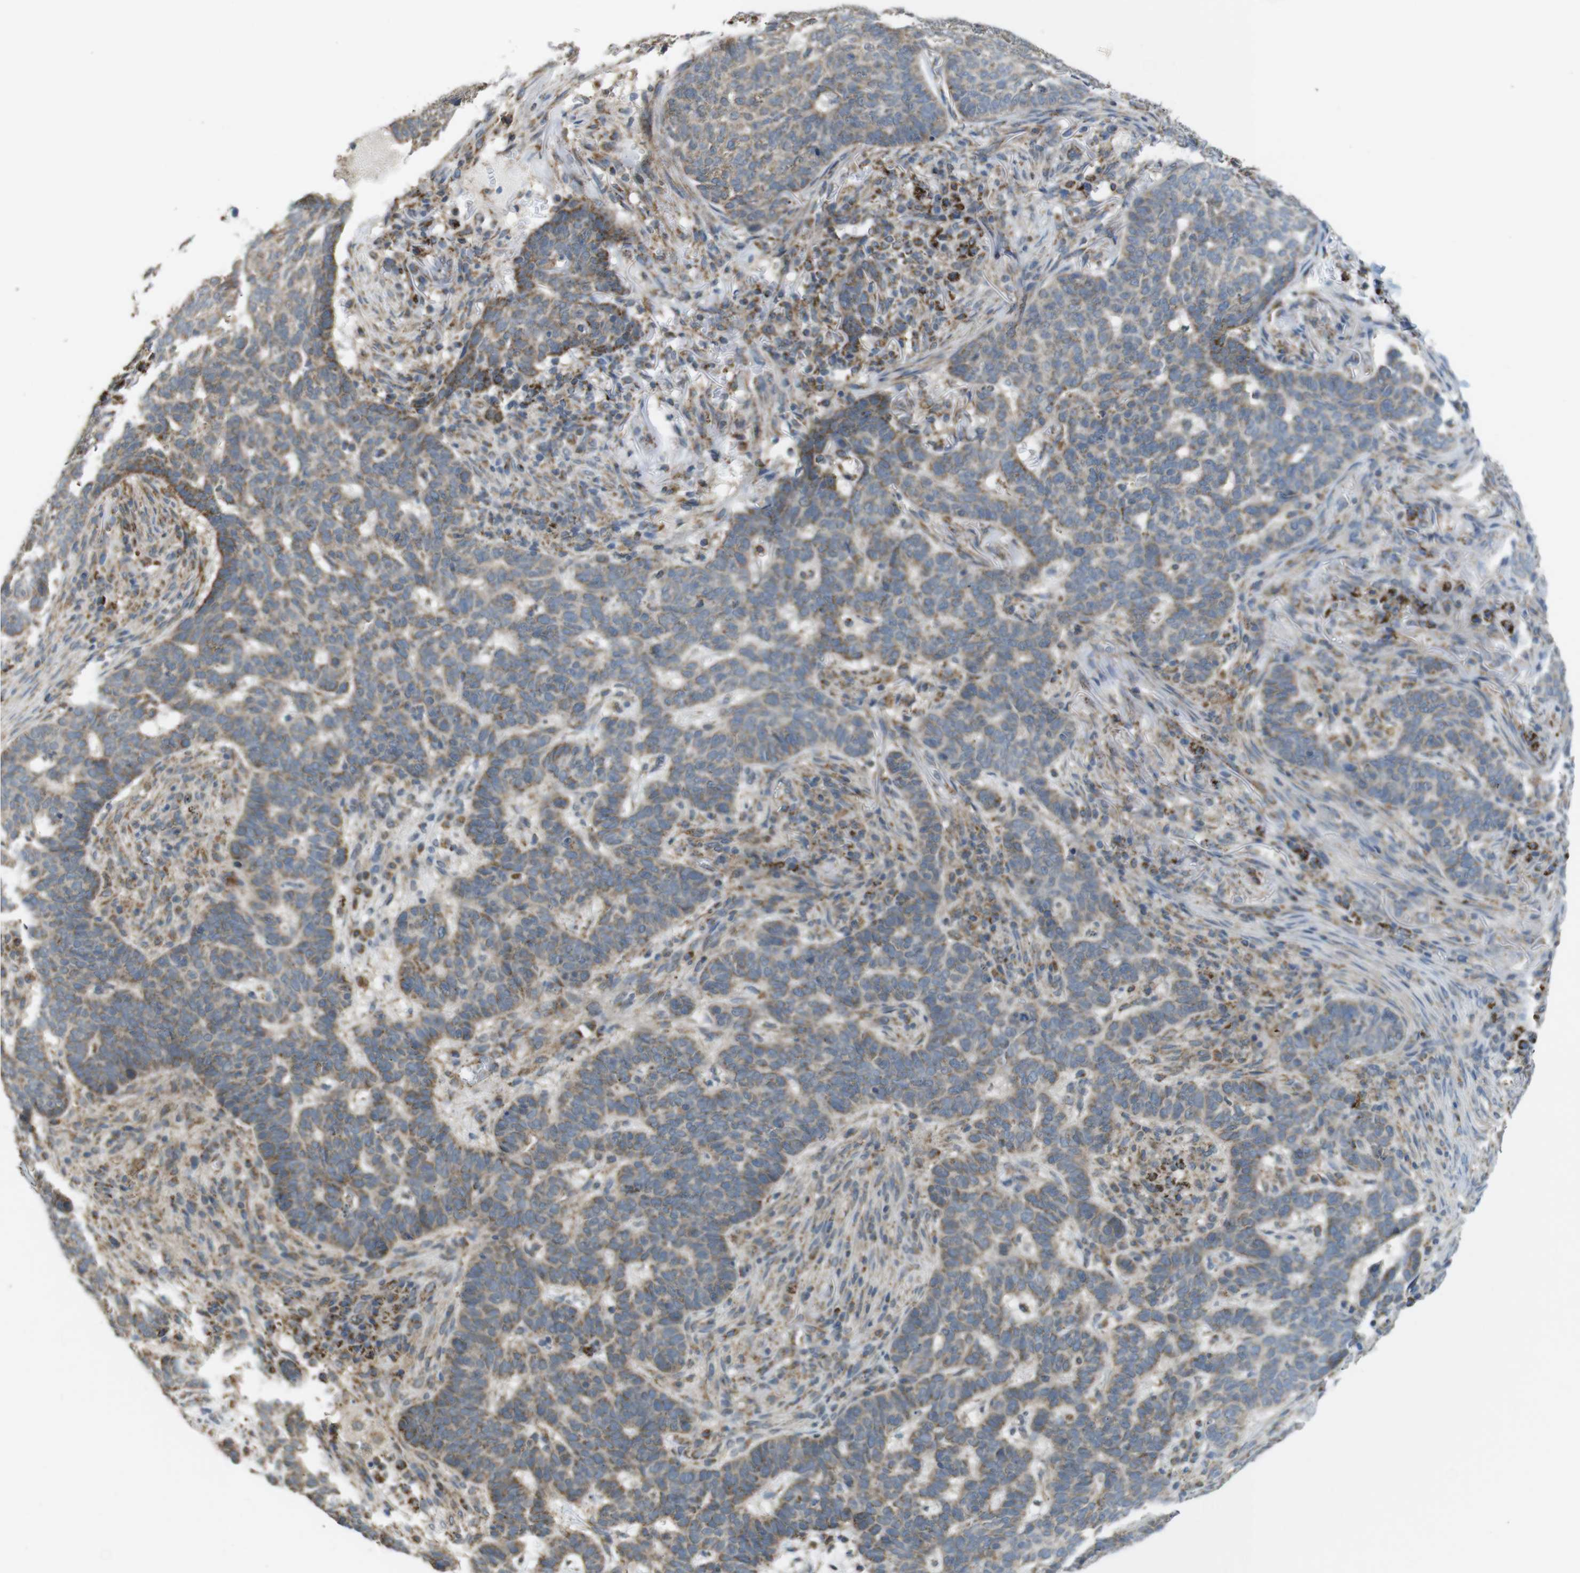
{"staining": {"intensity": "moderate", "quantity": "25%-75%", "location": "cytoplasmic/membranous"}, "tissue": "skin cancer", "cell_type": "Tumor cells", "image_type": "cancer", "snomed": [{"axis": "morphology", "description": "Basal cell carcinoma"}, {"axis": "topography", "description": "Skin"}], "caption": "An image showing moderate cytoplasmic/membranous expression in about 25%-75% of tumor cells in skin cancer, as visualized by brown immunohistochemical staining.", "gene": "CALHM2", "patient": {"sex": "male", "age": 85}}